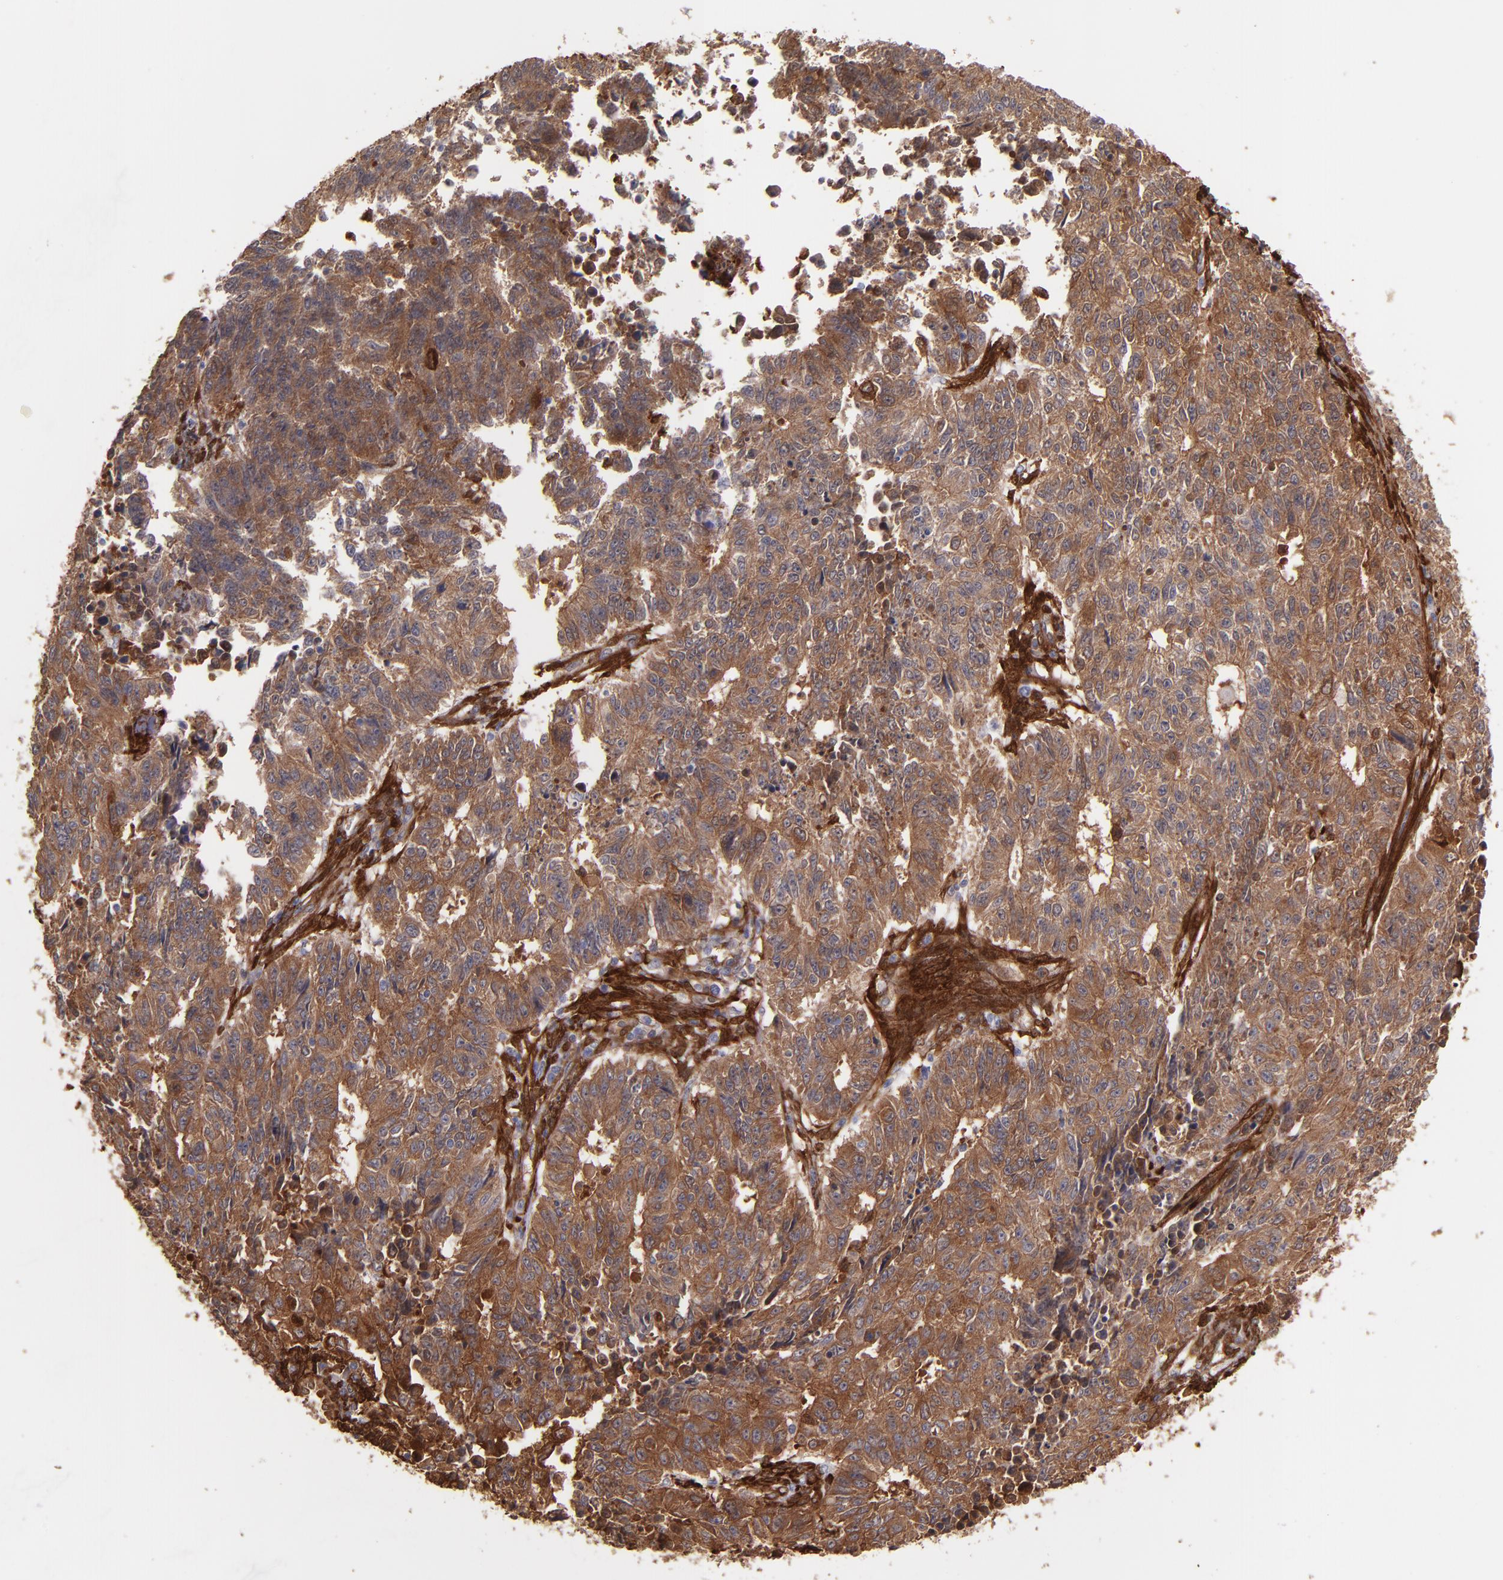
{"staining": {"intensity": "moderate", "quantity": ">75%", "location": "cytoplasmic/membranous"}, "tissue": "endometrial cancer", "cell_type": "Tumor cells", "image_type": "cancer", "snomed": [{"axis": "morphology", "description": "Adenocarcinoma, NOS"}, {"axis": "topography", "description": "Endometrium"}], "caption": "Endometrial cancer was stained to show a protein in brown. There is medium levels of moderate cytoplasmic/membranous expression in about >75% of tumor cells.", "gene": "VCL", "patient": {"sex": "female", "age": 42}}